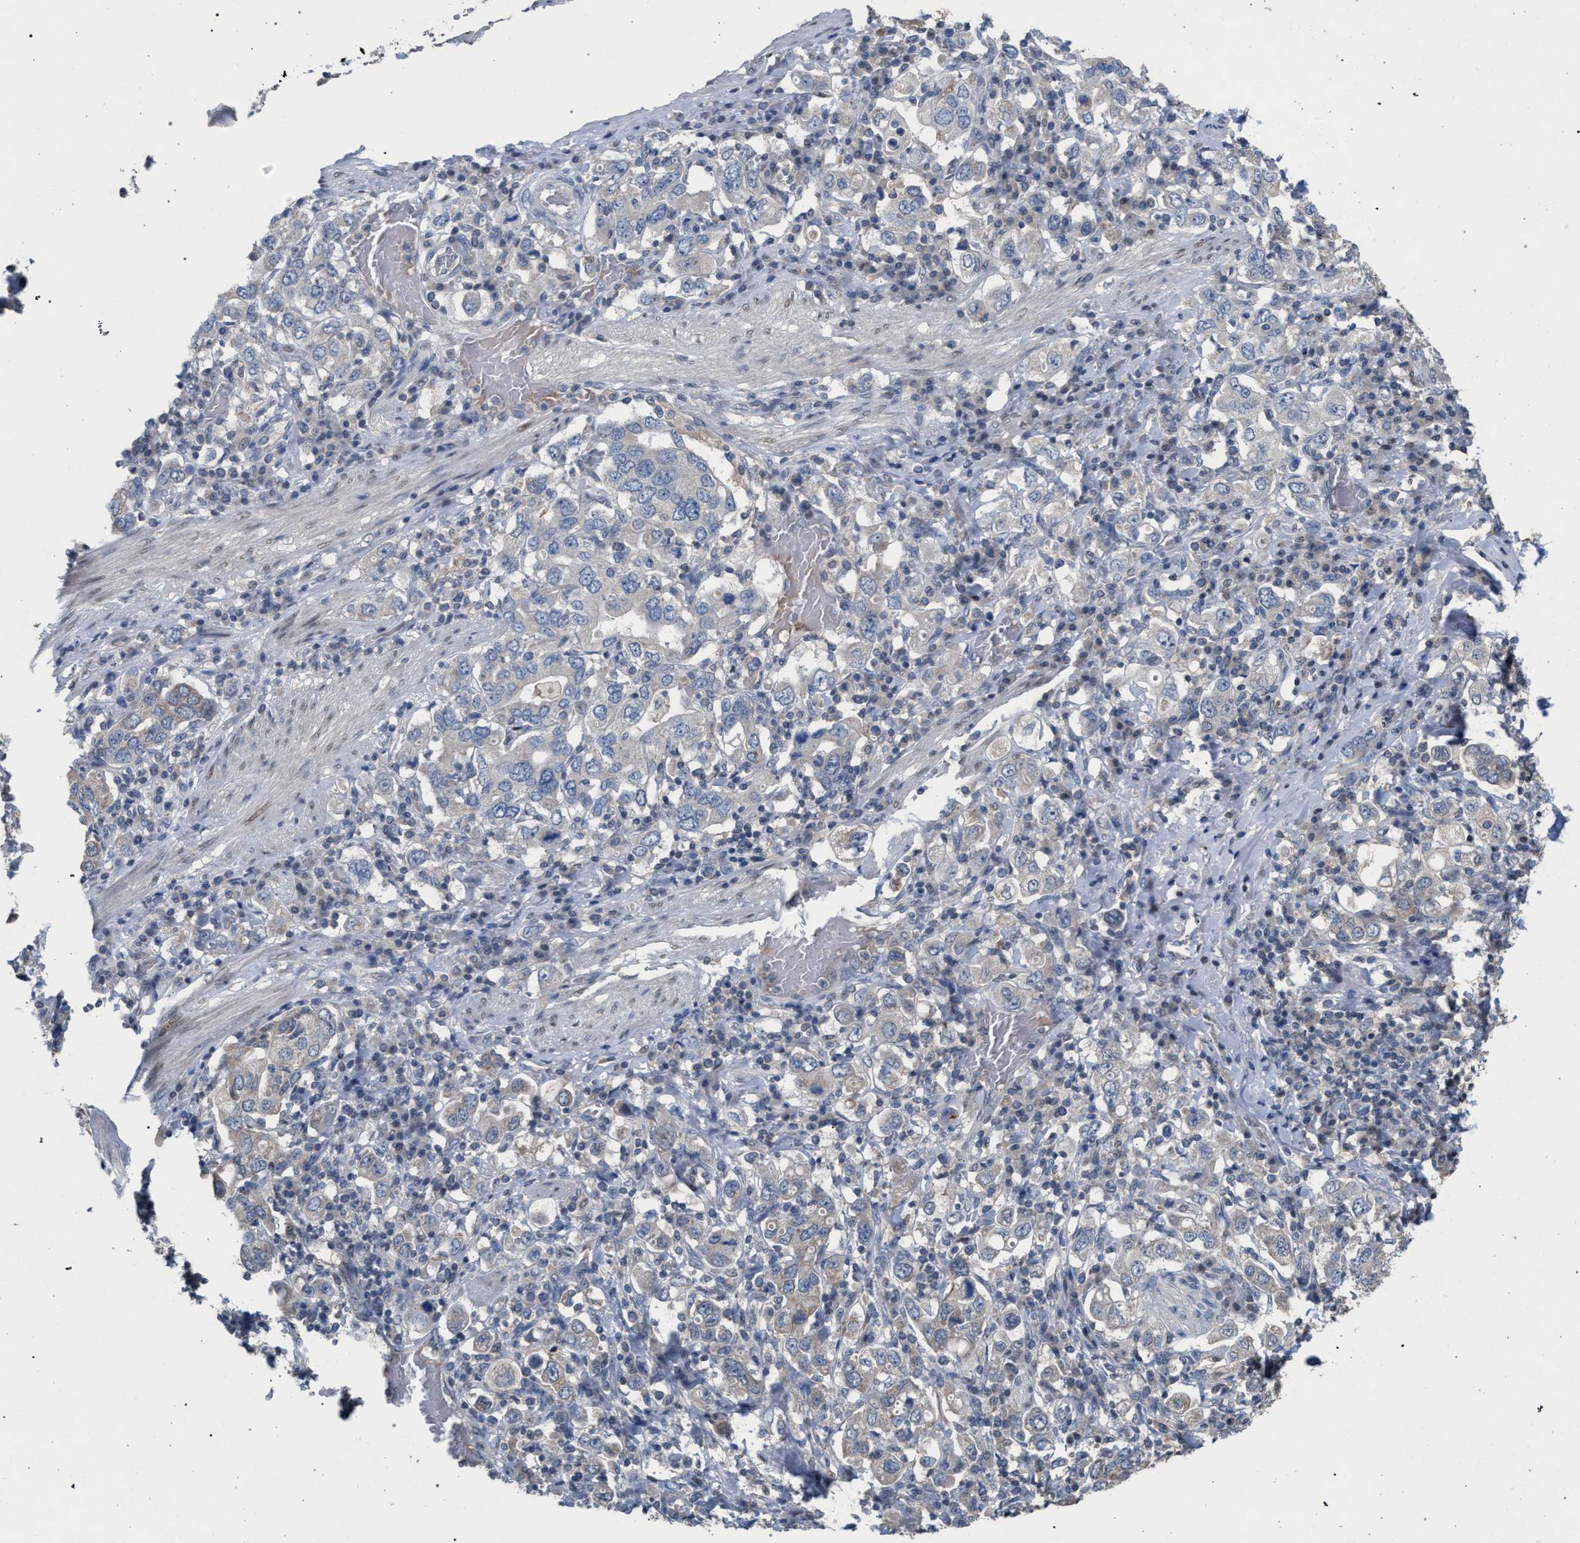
{"staining": {"intensity": "negative", "quantity": "none", "location": "none"}, "tissue": "stomach cancer", "cell_type": "Tumor cells", "image_type": "cancer", "snomed": [{"axis": "morphology", "description": "Adenocarcinoma, NOS"}, {"axis": "topography", "description": "Stomach, upper"}], "caption": "Immunohistochemical staining of stomach adenocarcinoma reveals no significant expression in tumor cells.", "gene": "TECPR1", "patient": {"sex": "male", "age": 62}}